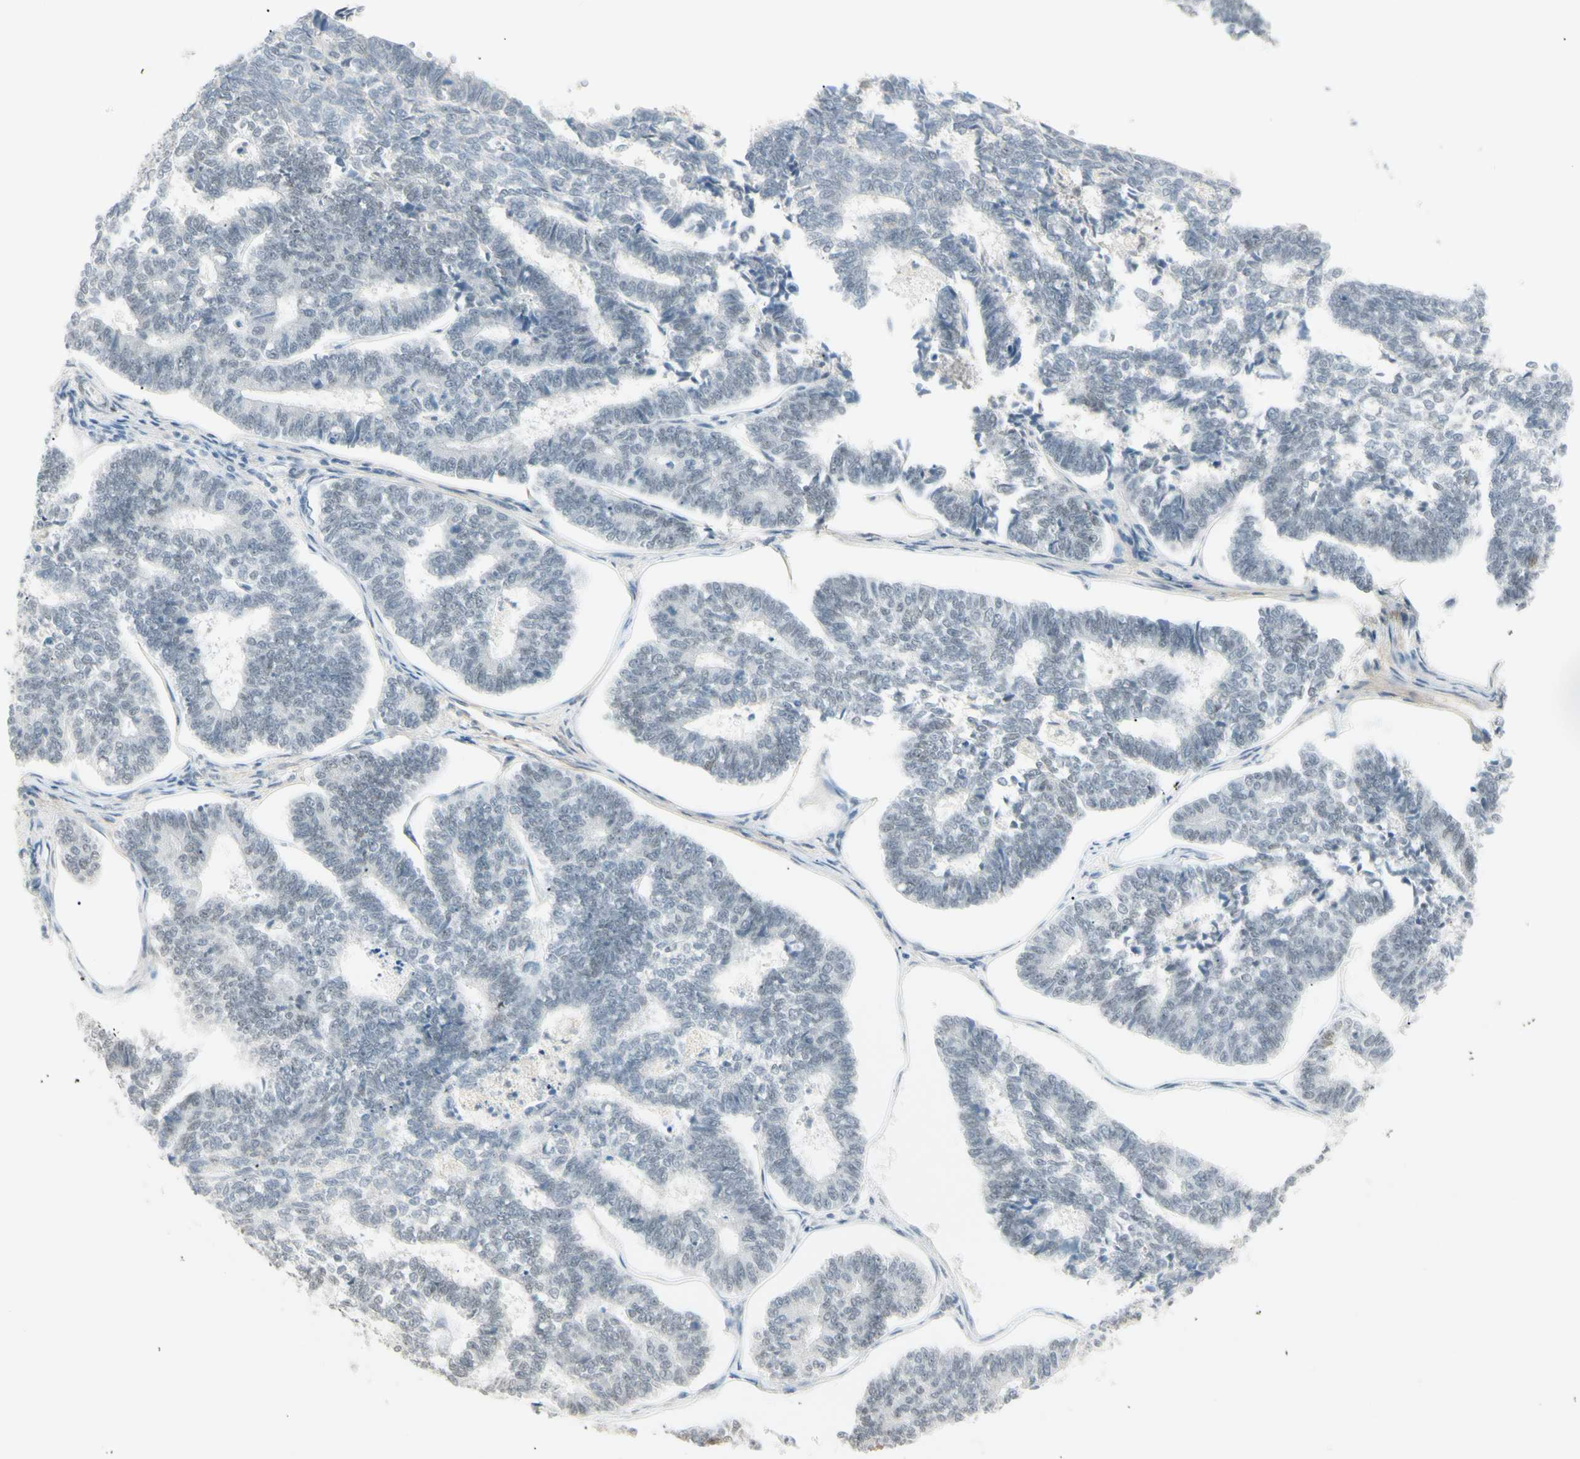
{"staining": {"intensity": "negative", "quantity": "none", "location": "none"}, "tissue": "endometrial cancer", "cell_type": "Tumor cells", "image_type": "cancer", "snomed": [{"axis": "morphology", "description": "Adenocarcinoma, NOS"}, {"axis": "topography", "description": "Endometrium"}], "caption": "Endometrial cancer (adenocarcinoma) was stained to show a protein in brown. There is no significant staining in tumor cells.", "gene": "ASPN", "patient": {"sex": "female", "age": 70}}